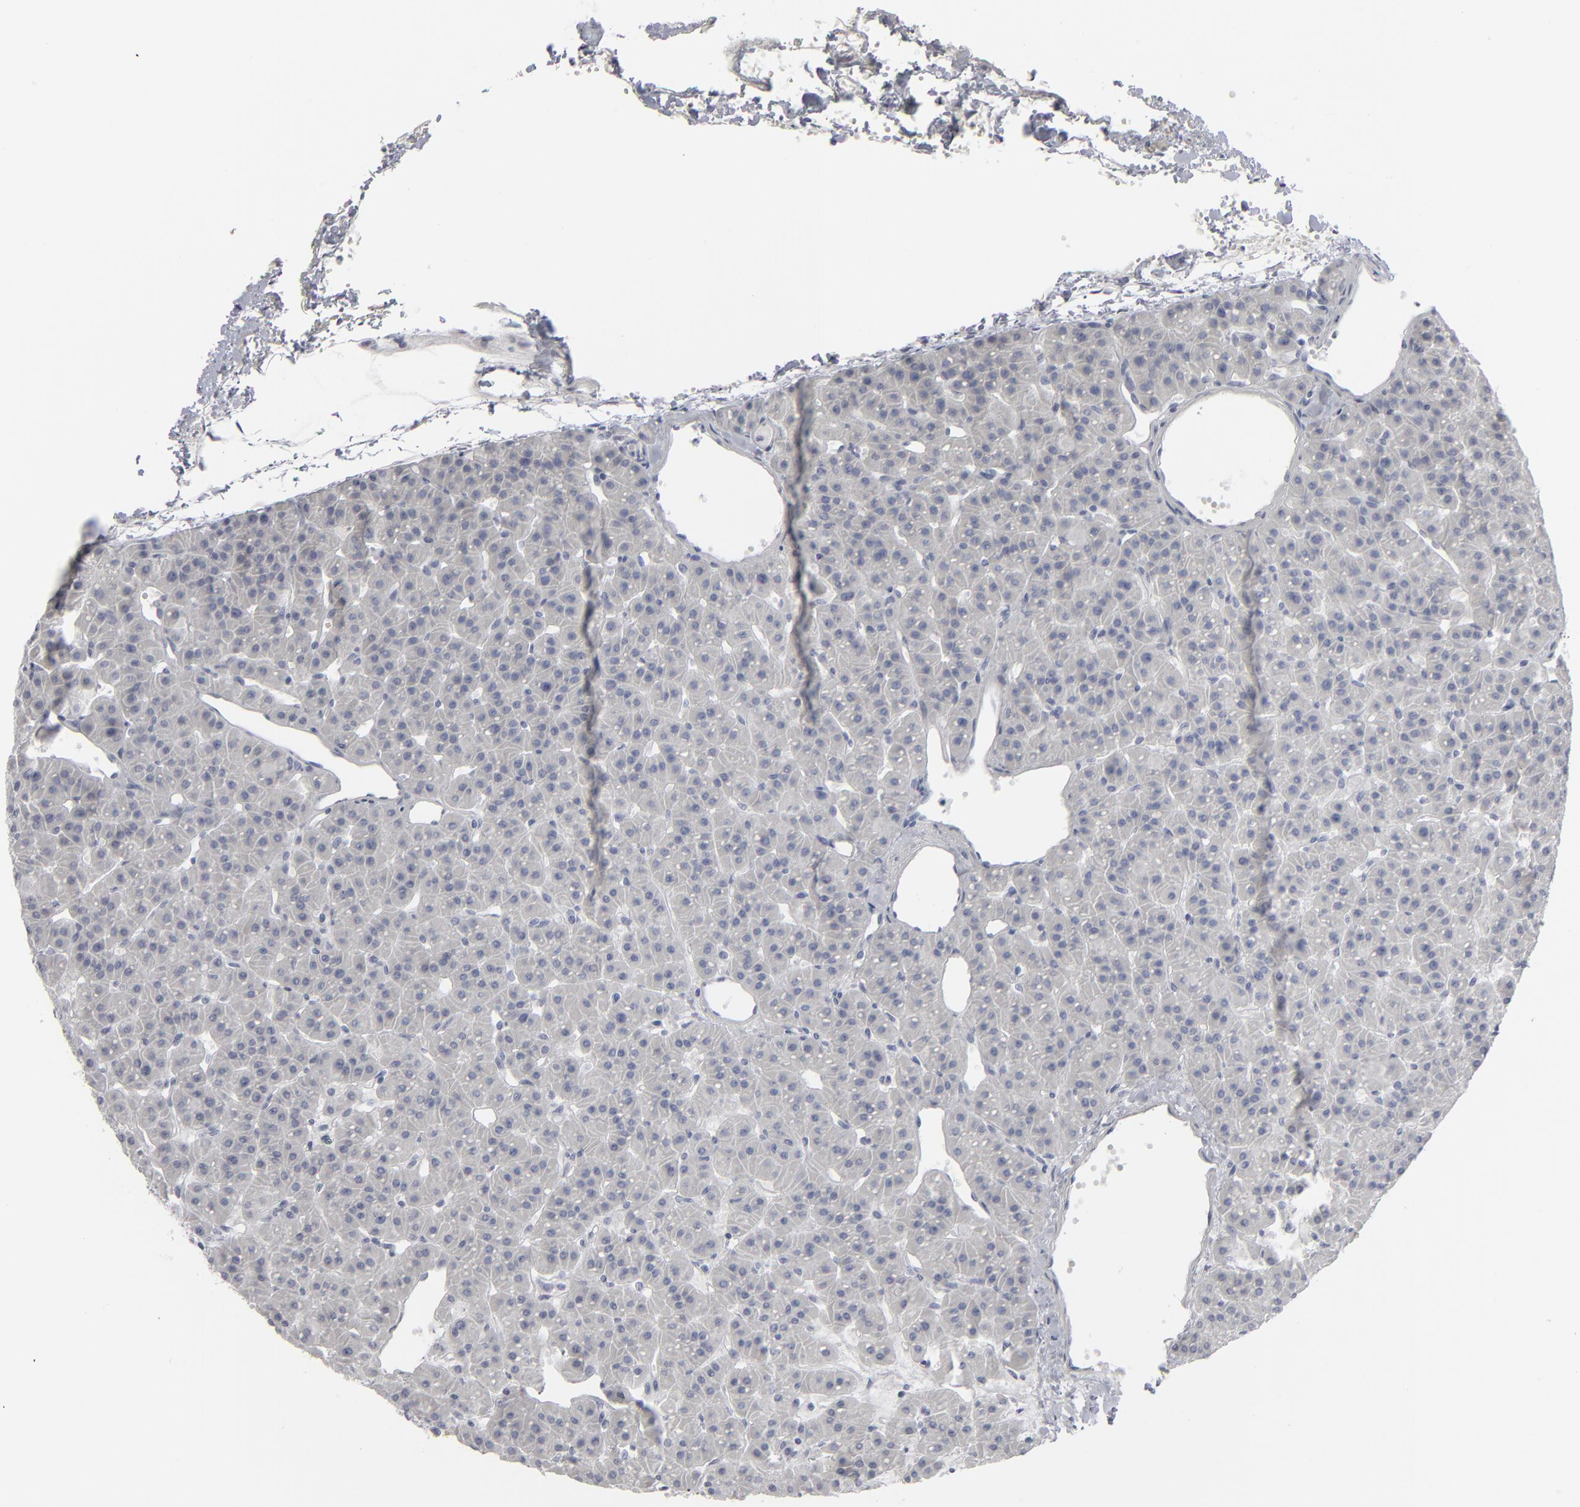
{"staining": {"intensity": "negative", "quantity": "none", "location": "none"}, "tissue": "parathyroid gland", "cell_type": "Glandular cells", "image_type": "normal", "snomed": [{"axis": "morphology", "description": "Normal tissue, NOS"}, {"axis": "topography", "description": "Parathyroid gland"}], "caption": "IHC image of normal human parathyroid gland stained for a protein (brown), which reveals no positivity in glandular cells.", "gene": "MSLN", "patient": {"sex": "female", "age": 76}}